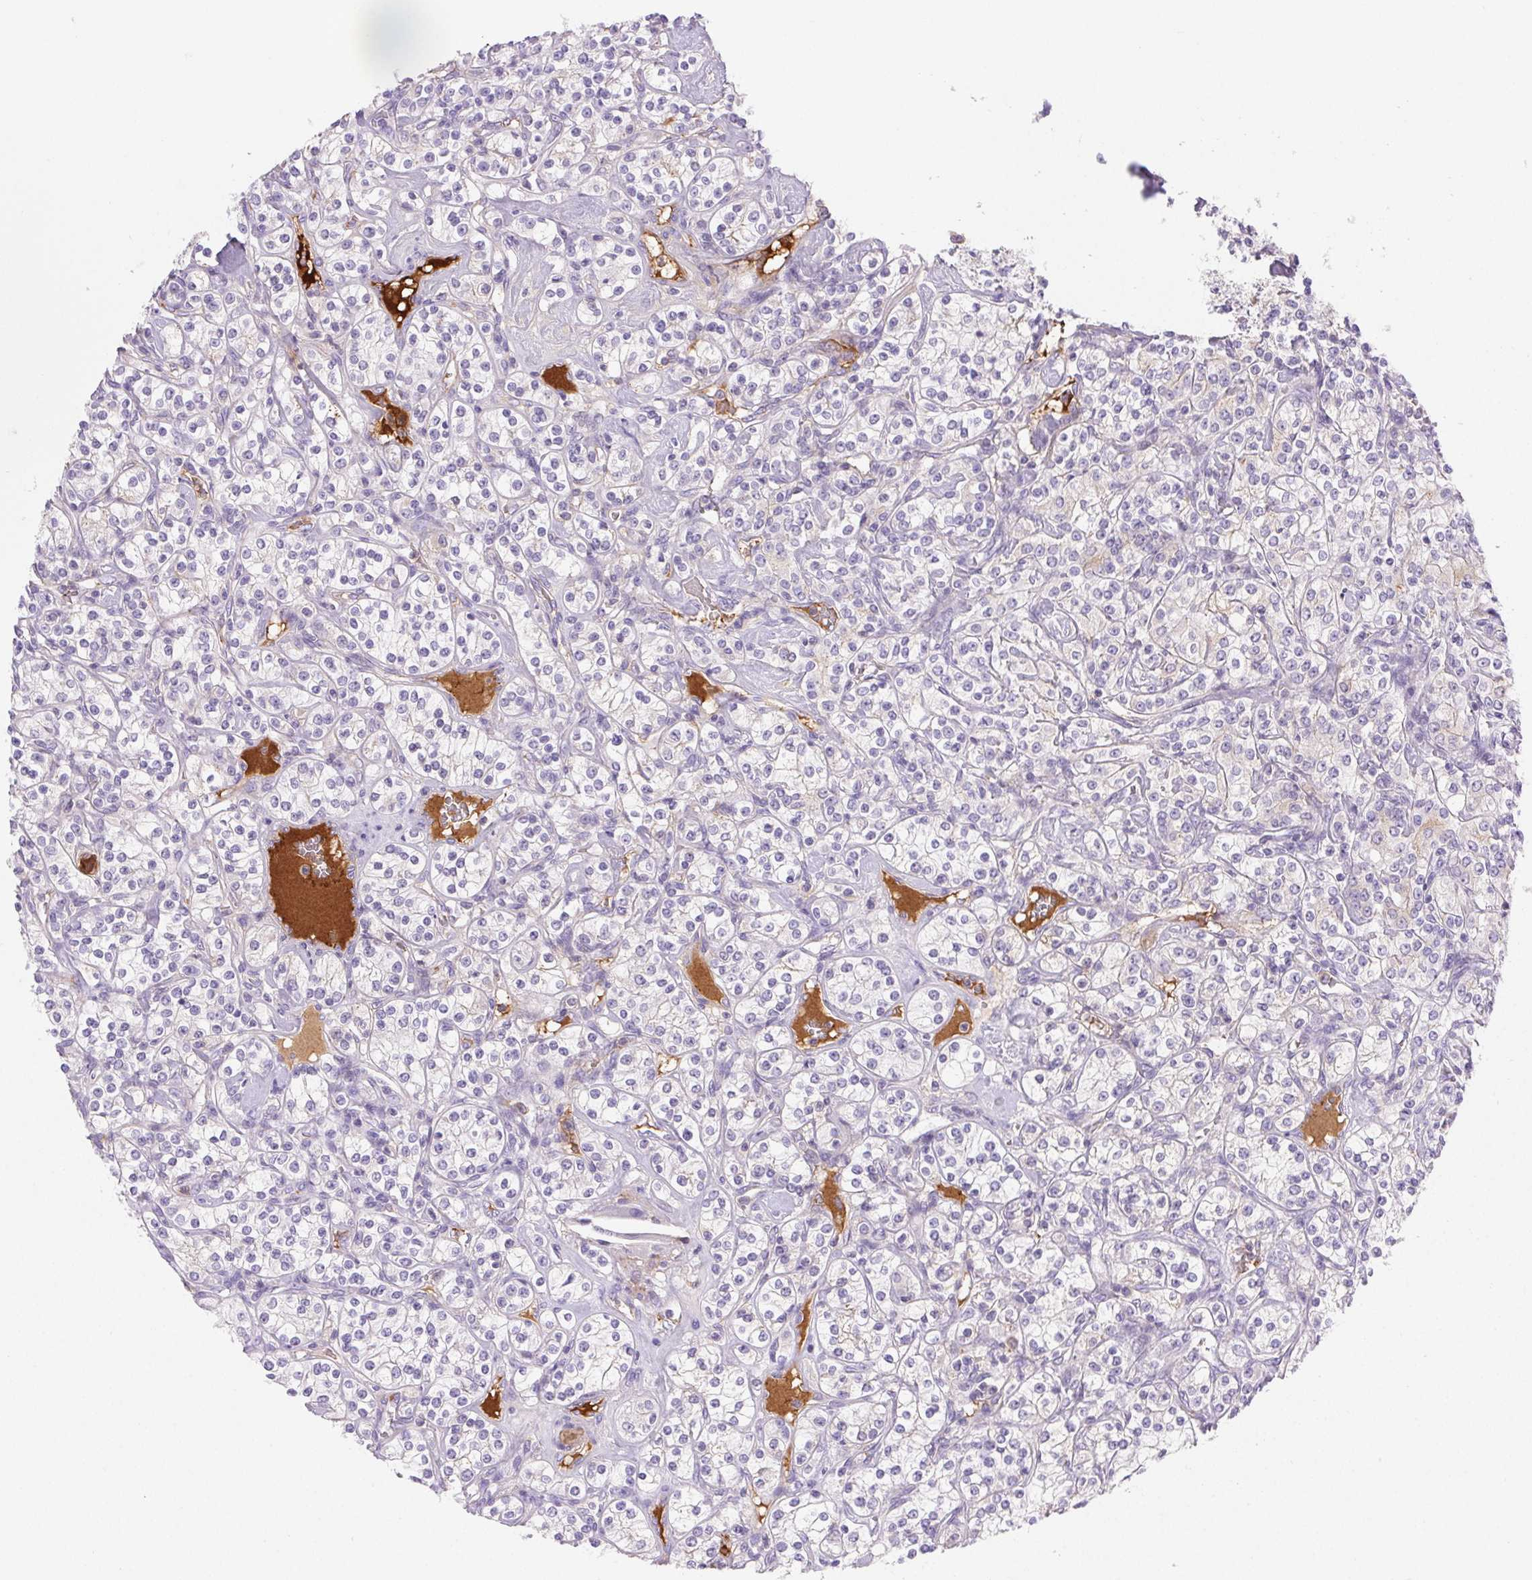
{"staining": {"intensity": "negative", "quantity": "none", "location": "none"}, "tissue": "renal cancer", "cell_type": "Tumor cells", "image_type": "cancer", "snomed": [{"axis": "morphology", "description": "Adenocarcinoma, NOS"}, {"axis": "topography", "description": "Kidney"}], "caption": "A high-resolution histopathology image shows immunohistochemistry staining of renal adenocarcinoma, which shows no significant staining in tumor cells.", "gene": "FGA", "patient": {"sex": "male", "age": 77}}